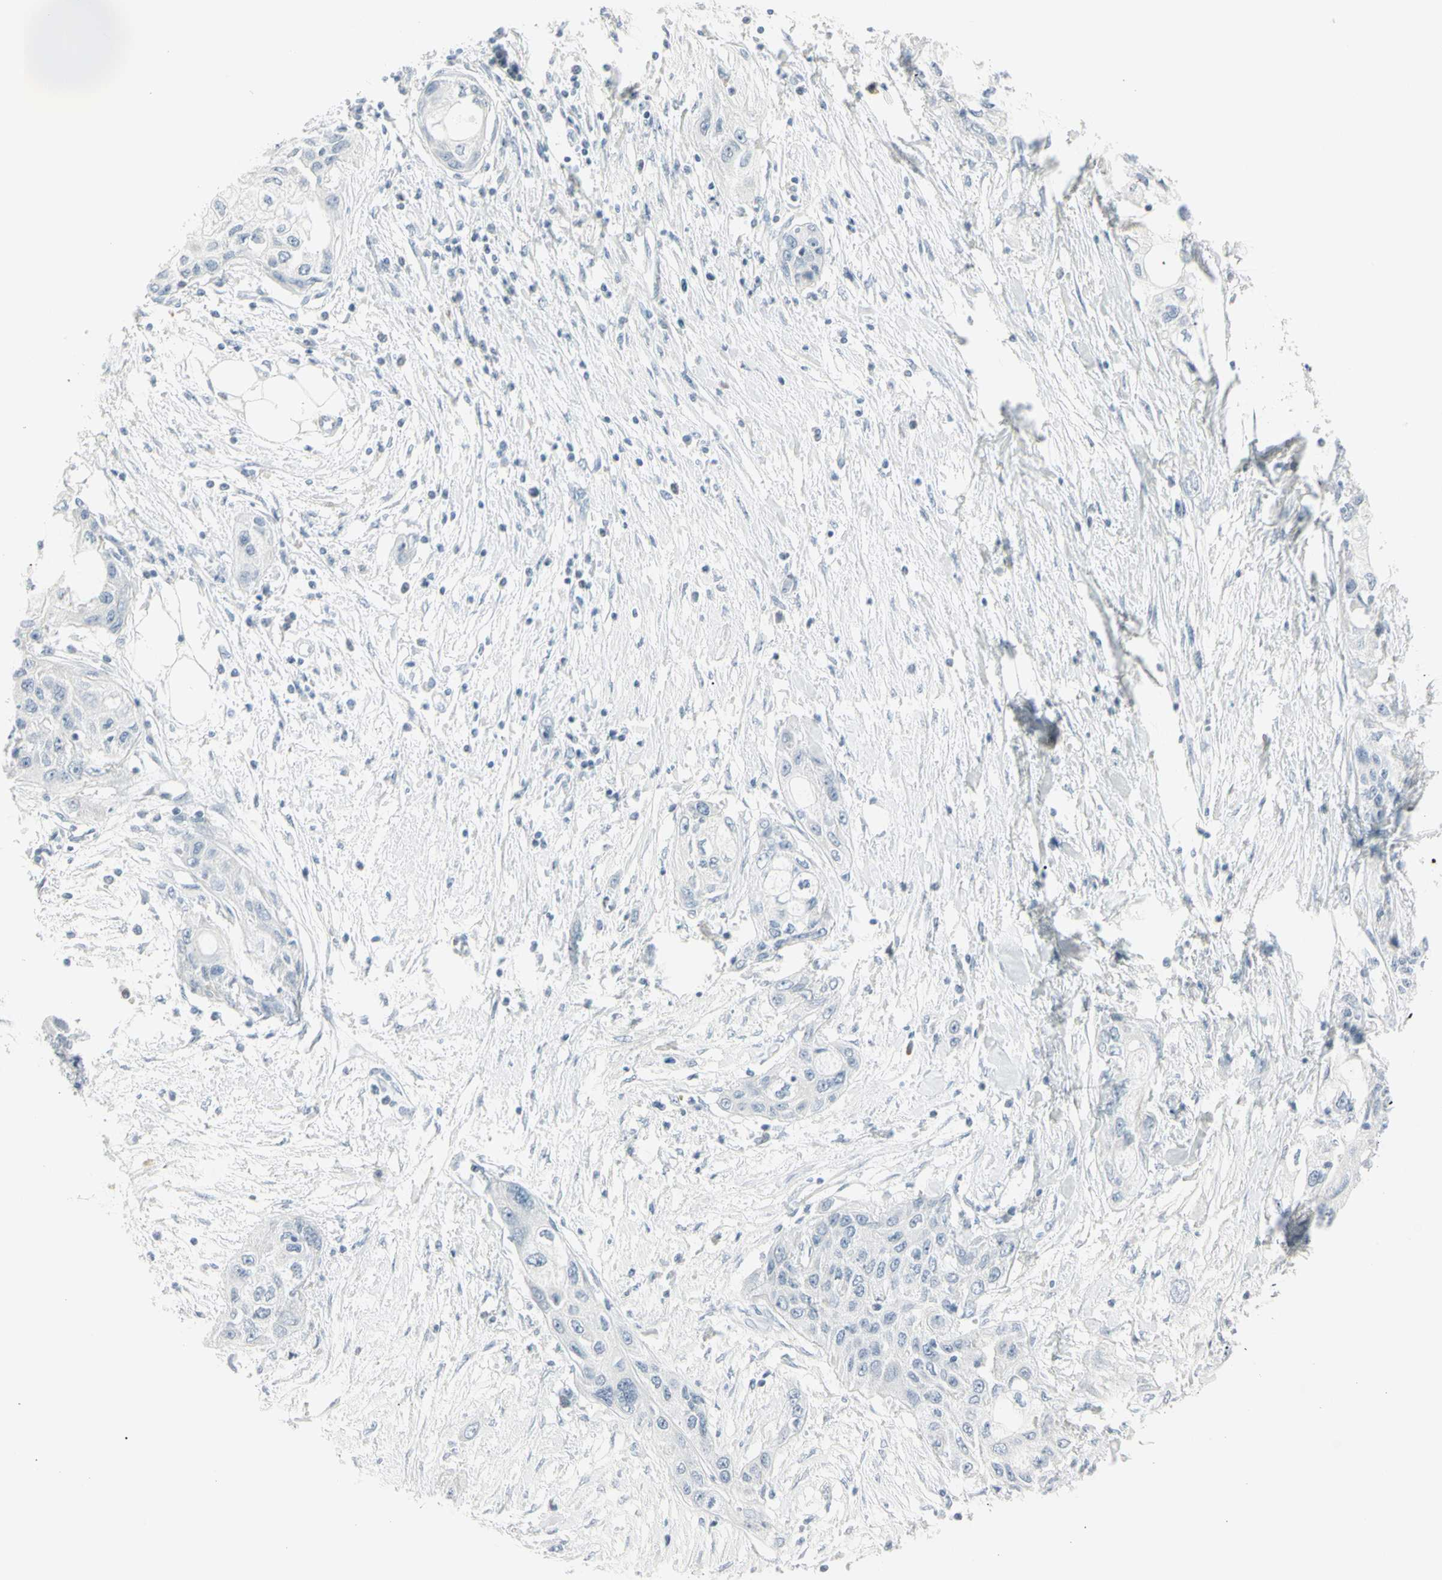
{"staining": {"intensity": "negative", "quantity": "none", "location": "none"}, "tissue": "pancreatic cancer", "cell_type": "Tumor cells", "image_type": "cancer", "snomed": [{"axis": "morphology", "description": "Adenocarcinoma, NOS"}, {"axis": "topography", "description": "Pancreas"}], "caption": "DAB immunohistochemical staining of human adenocarcinoma (pancreatic) demonstrates no significant expression in tumor cells.", "gene": "PIP", "patient": {"sex": "female", "age": 70}}